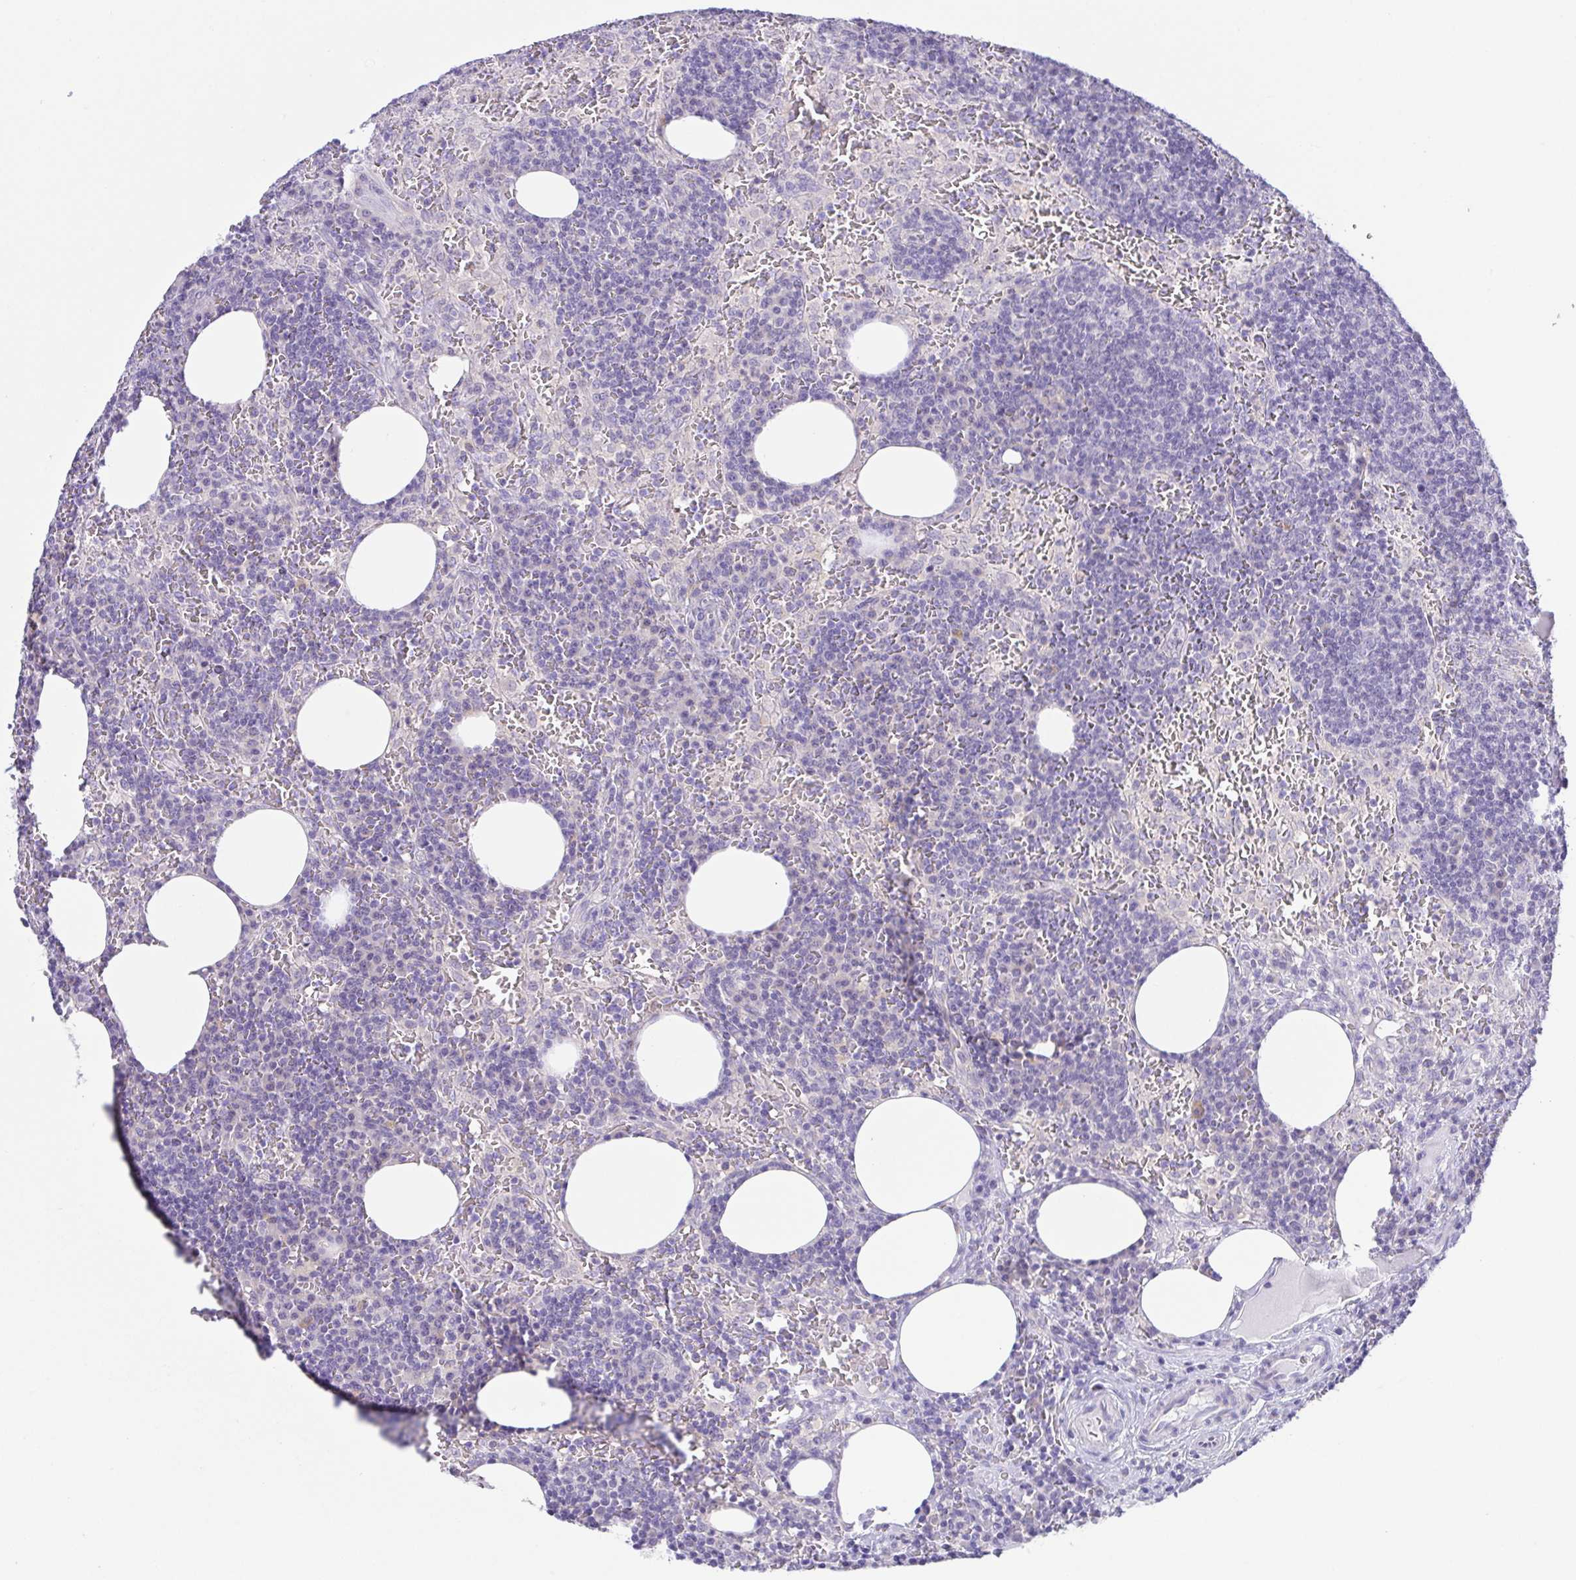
{"staining": {"intensity": "negative", "quantity": "none", "location": "none"}, "tissue": "lymph node", "cell_type": "Germinal center cells", "image_type": "normal", "snomed": [{"axis": "morphology", "description": "Normal tissue, NOS"}, {"axis": "topography", "description": "Lymph node"}], "caption": "Protein analysis of benign lymph node demonstrates no significant staining in germinal center cells. (Stains: DAB immunohistochemistry with hematoxylin counter stain, Microscopy: brightfield microscopy at high magnification).", "gene": "KRTDAP", "patient": {"sex": "male", "age": 67}}